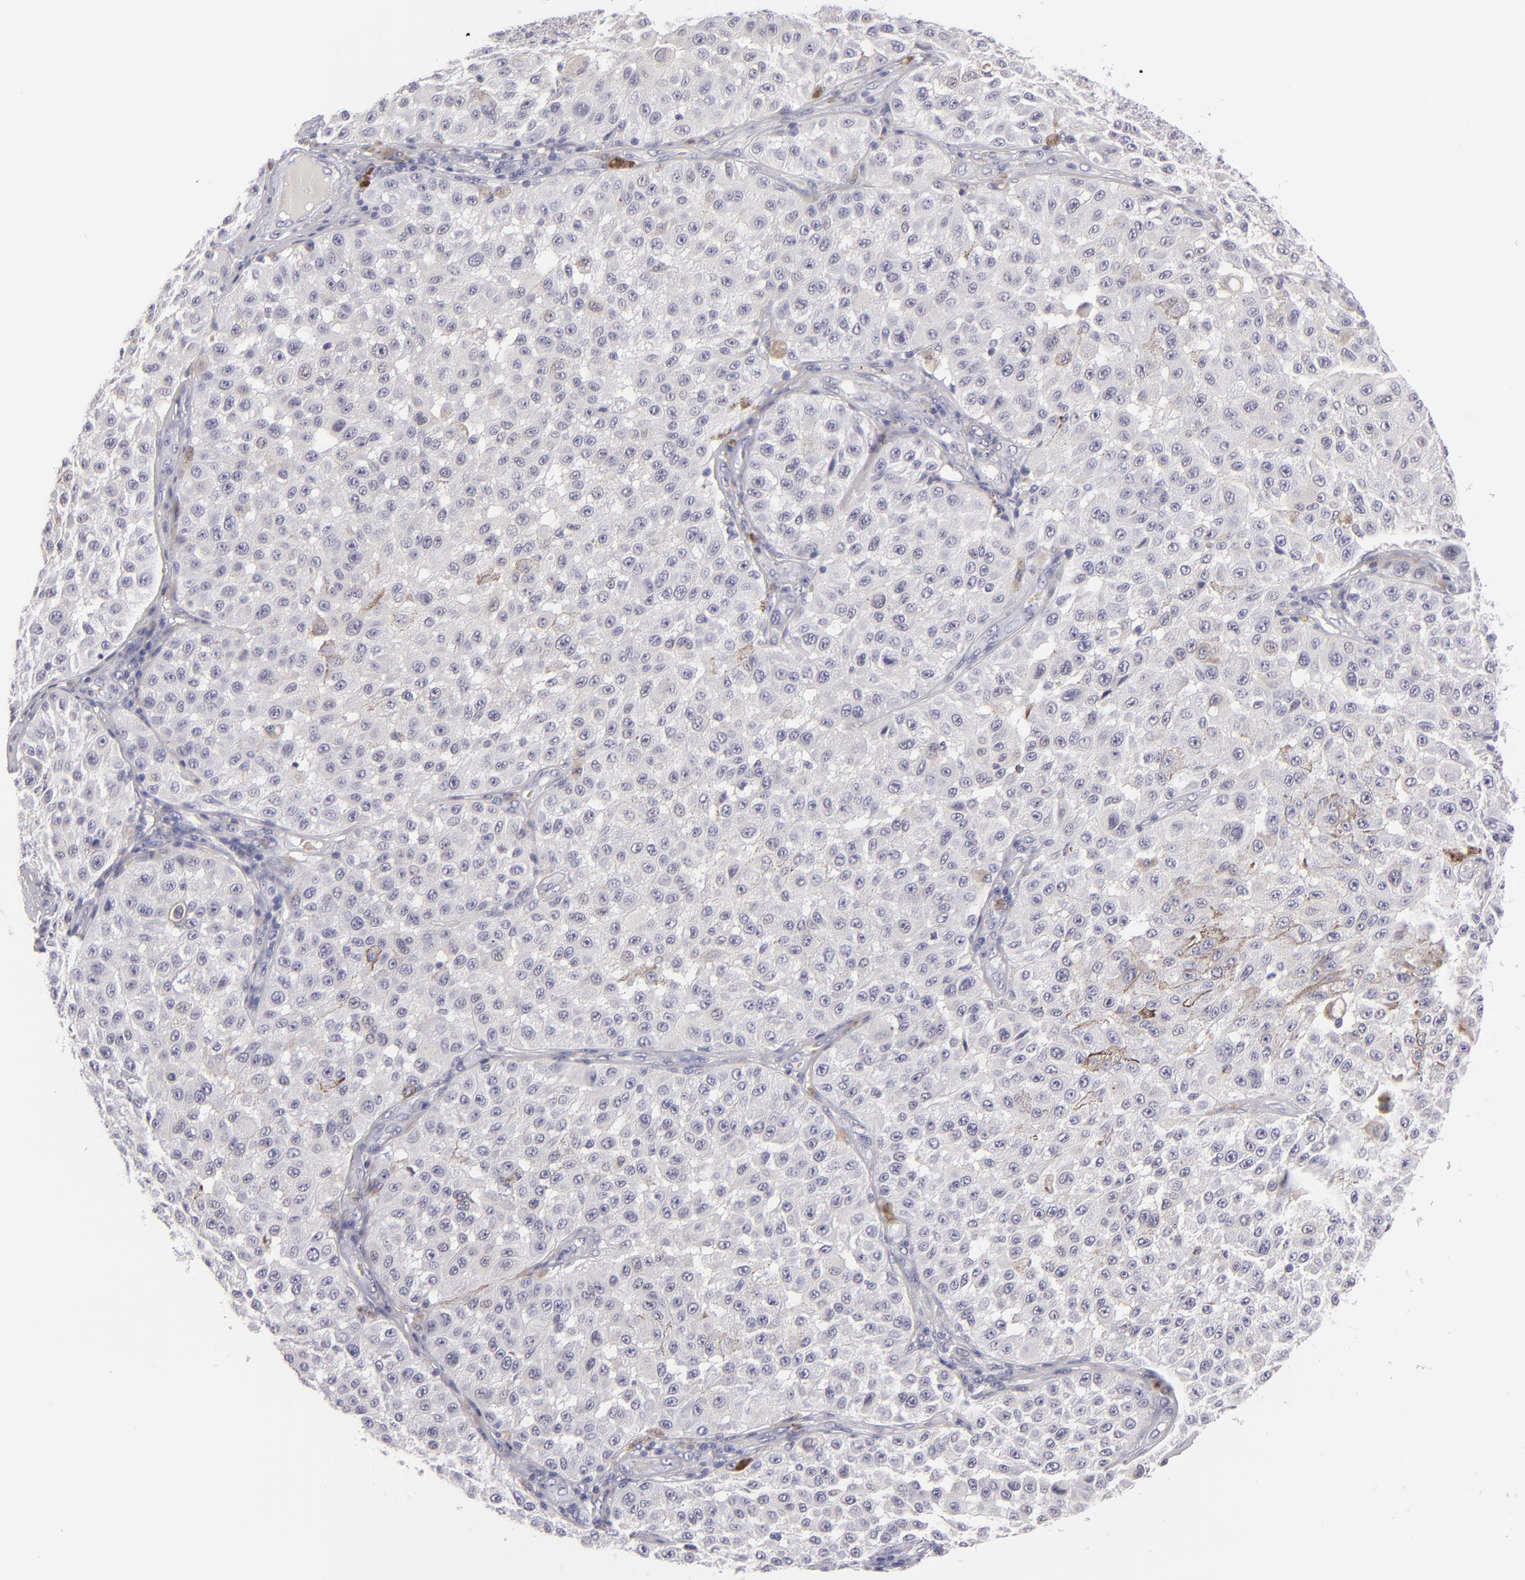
{"staining": {"intensity": "negative", "quantity": "none", "location": "none"}, "tissue": "melanoma", "cell_type": "Tumor cells", "image_type": "cancer", "snomed": [{"axis": "morphology", "description": "Malignant melanoma, NOS"}, {"axis": "topography", "description": "Skin"}], "caption": "High power microscopy image of an immunohistochemistry histopathology image of melanoma, revealing no significant positivity in tumor cells.", "gene": "VIL1", "patient": {"sex": "female", "age": 64}}